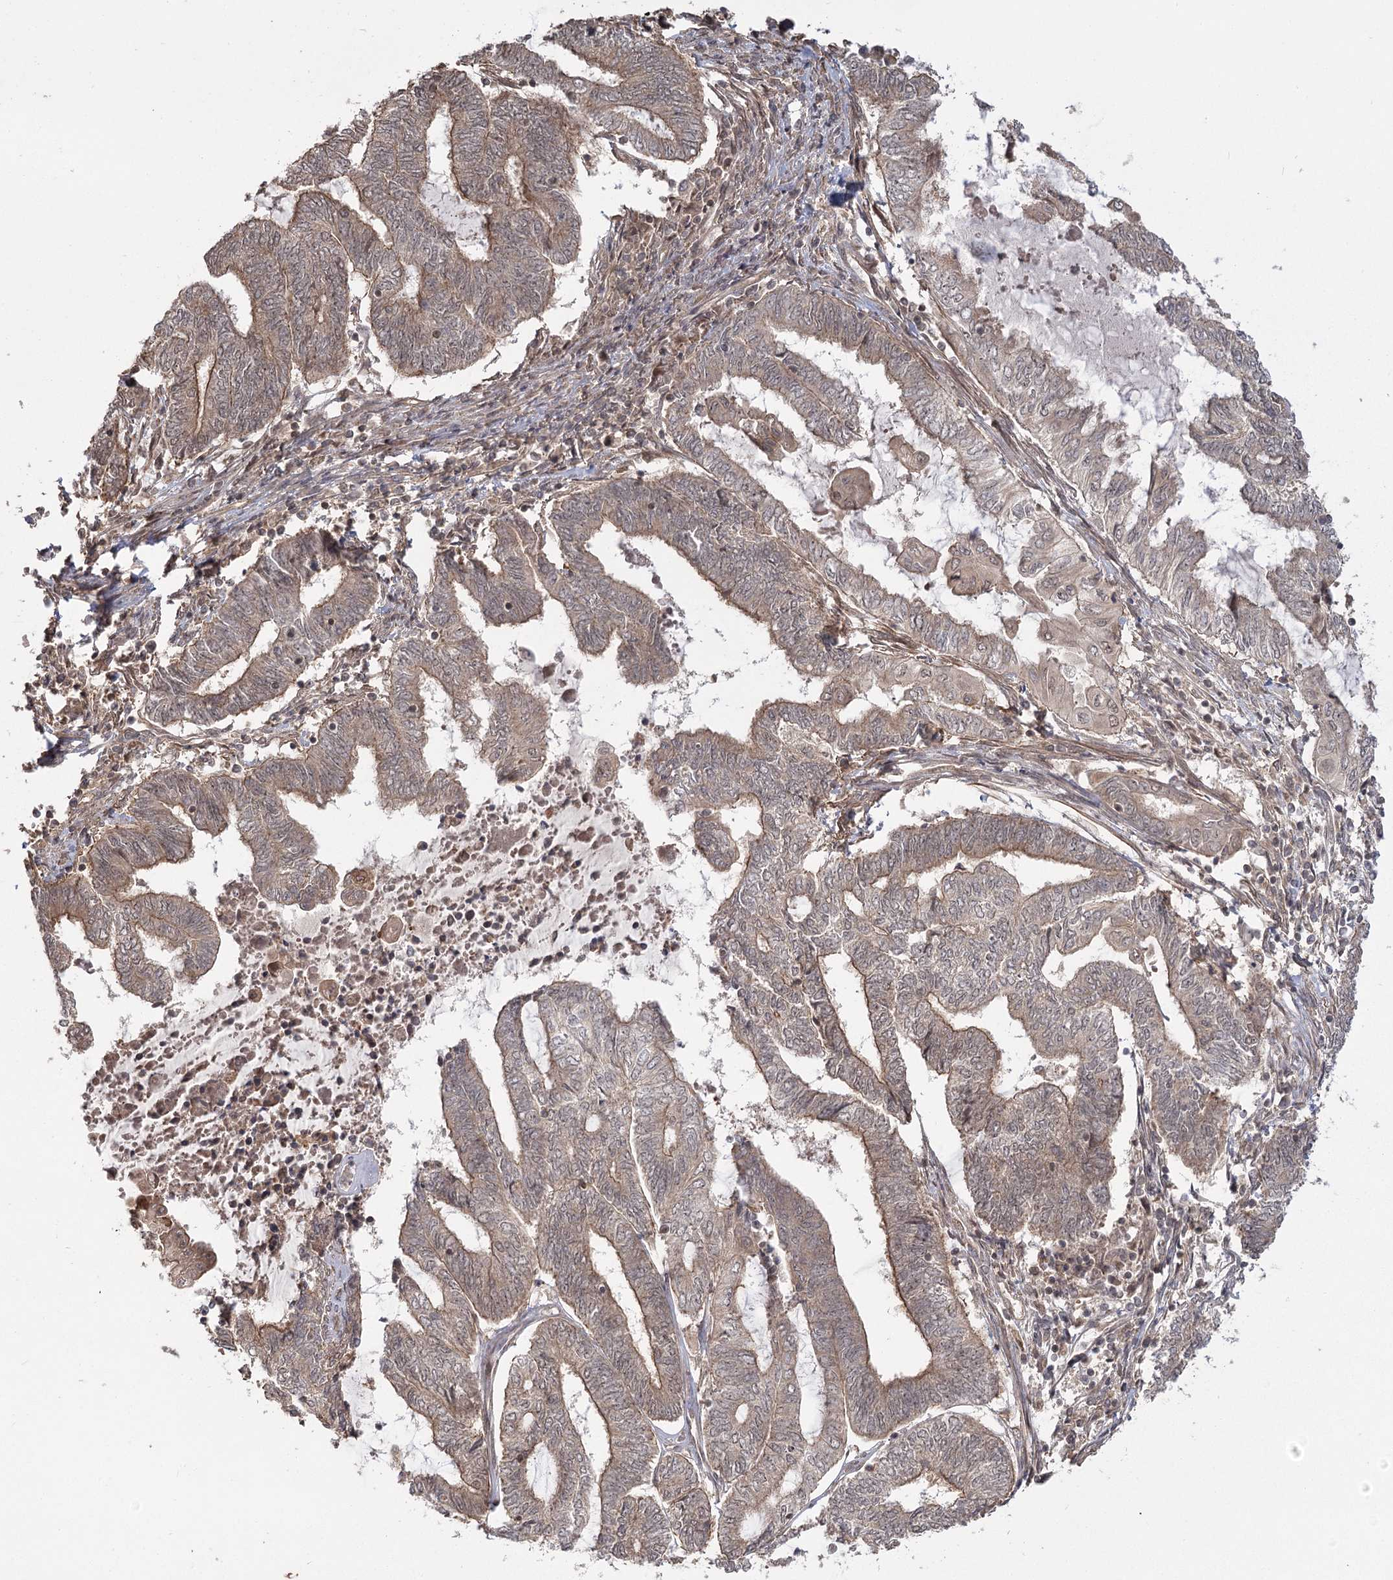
{"staining": {"intensity": "weak", "quantity": "25%-75%", "location": "cytoplasmic/membranous"}, "tissue": "endometrial cancer", "cell_type": "Tumor cells", "image_type": "cancer", "snomed": [{"axis": "morphology", "description": "Adenocarcinoma, NOS"}, {"axis": "topography", "description": "Uterus"}, {"axis": "topography", "description": "Endometrium"}], "caption": "Endometrial adenocarcinoma was stained to show a protein in brown. There is low levels of weak cytoplasmic/membranous positivity in approximately 25%-75% of tumor cells.", "gene": "R3HDM2", "patient": {"sex": "female", "age": 70}}